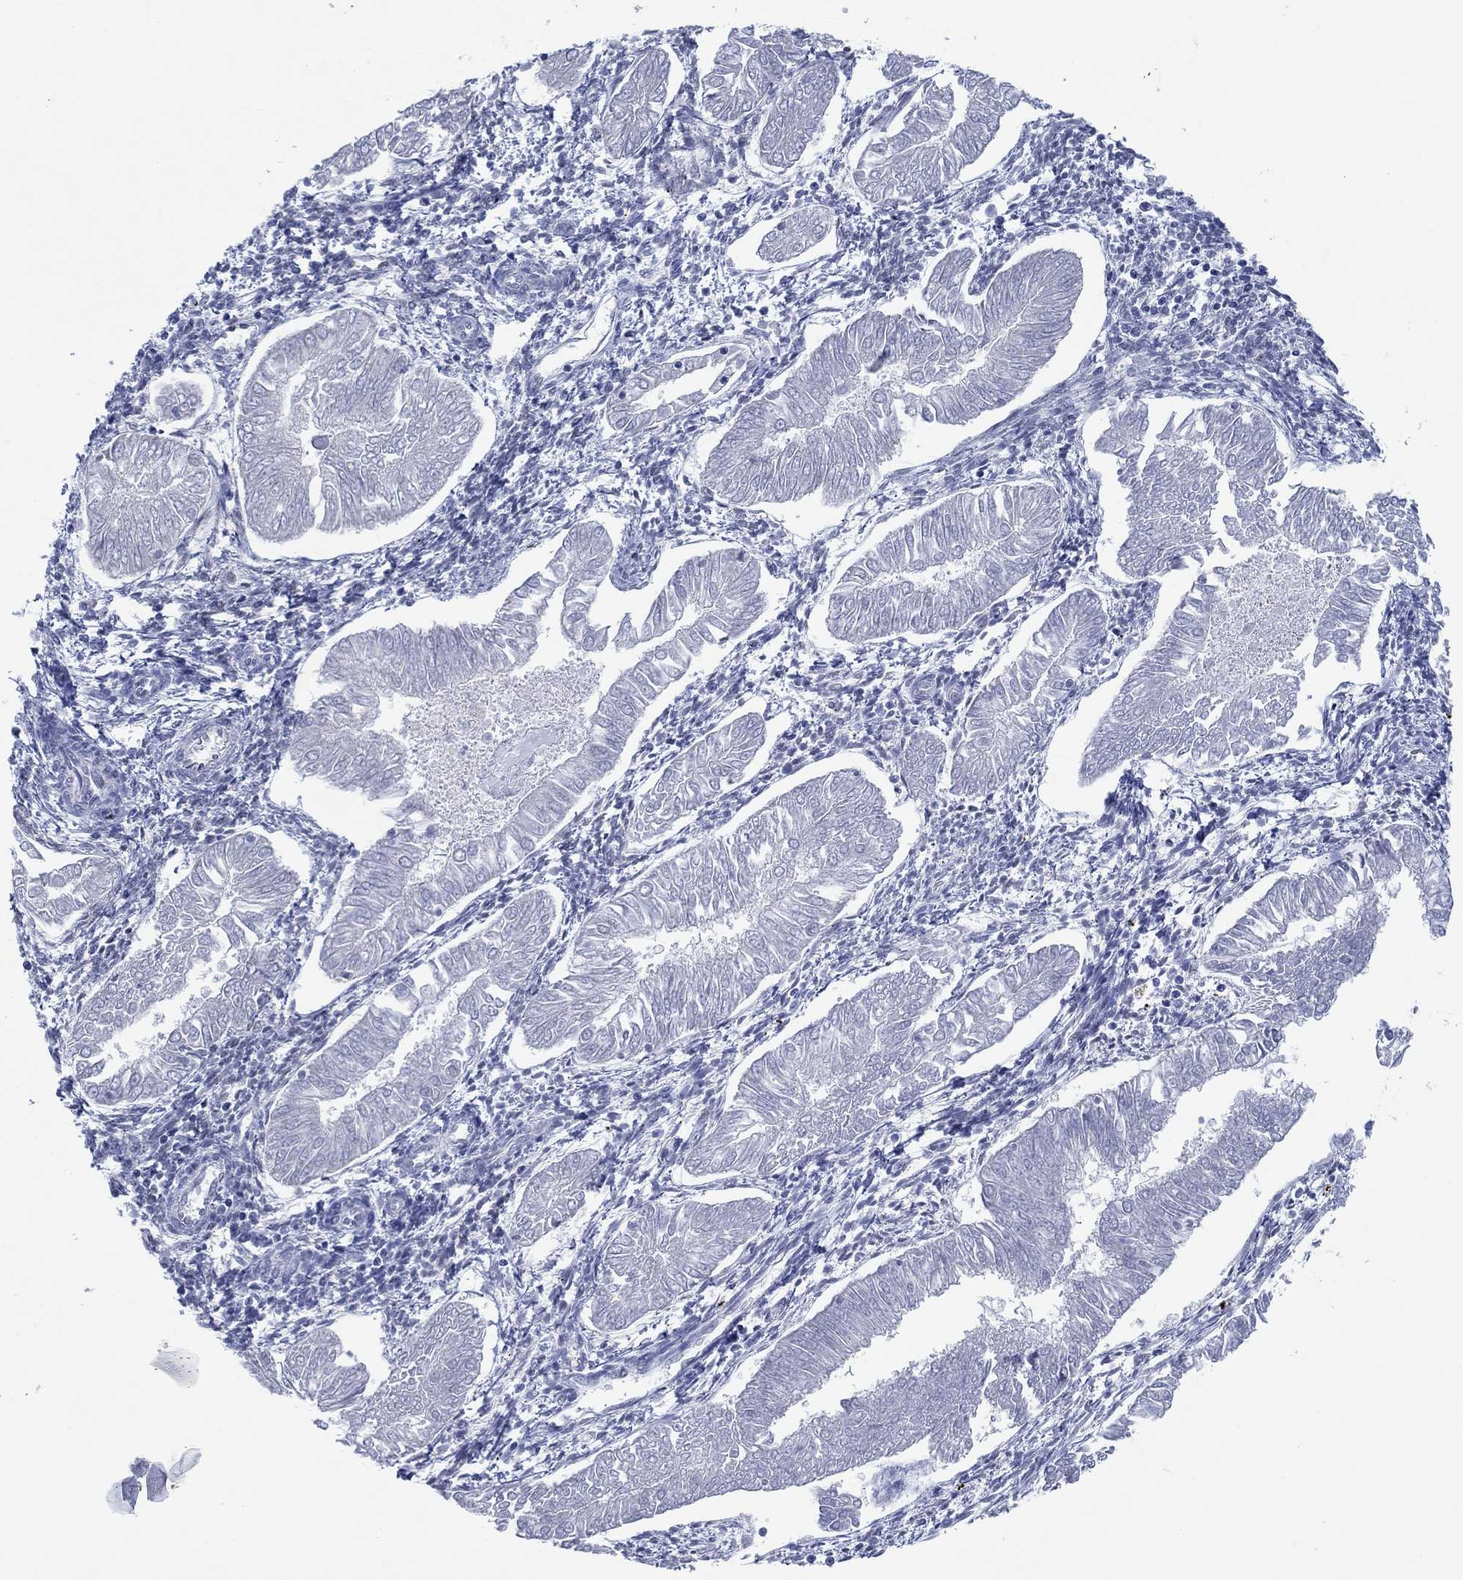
{"staining": {"intensity": "negative", "quantity": "none", "location": "none"}, "tissue": "endometrial cancer", "cell_type": "Tumor cells", "image_type": "cancer", "snomed": [{"axis": "morphology", "description": "Adenocarcinoma, NOS"}, {"axis": "topography", "description": "Endometrium"}], "caption": "This is a photomicrograph of IHC staining of endometrial cancer, which shows no staining in tumor cells. (DAB immunohistochemistry, high magnification).", "gene": "ZEB1", "patient": {"sex": "female", "age": 53}}